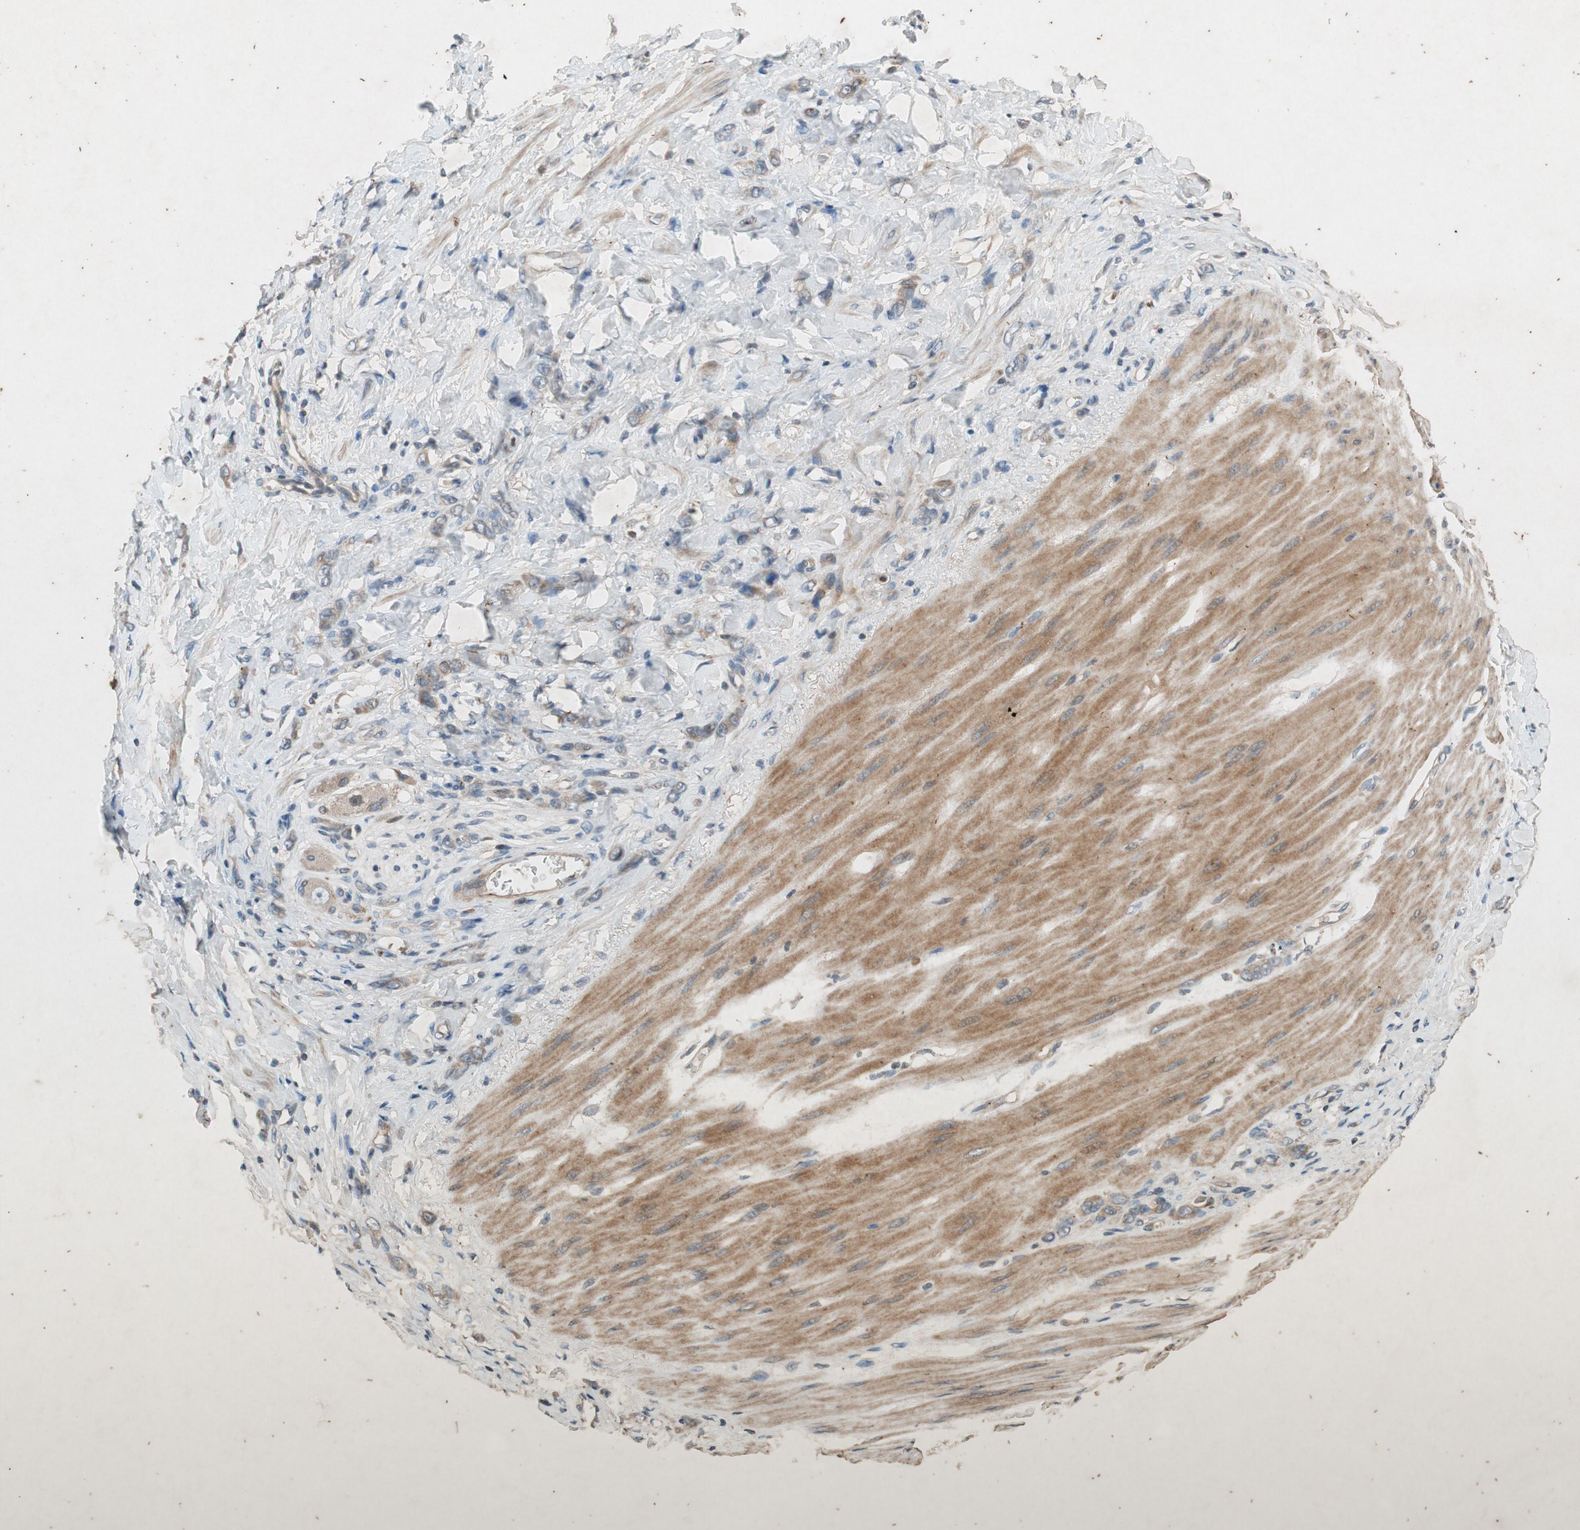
{"staining": {"intensity": "moderate", "quantity": ">75%", "location": "cytoplasmic/membranous"}, "tissue": "stomach cancer", "cell_type": "Tumor cells", "image_type": "cancer", "snomed": [{"axis": "morphology", "description": "Adenocarcinoma, NOS"}, {"axis": "topography", "description": "Stomach"}], "caption": "Moderate cytoplasmic/membranous positivity is present in about >75% of tumor cells in adenocarcinoma (stomach). (brown staining indicates protein expression, while blue staining denotes nuclei).", "gene": "ATP2C1", "patient": {"sex": "male", "age": 82}}